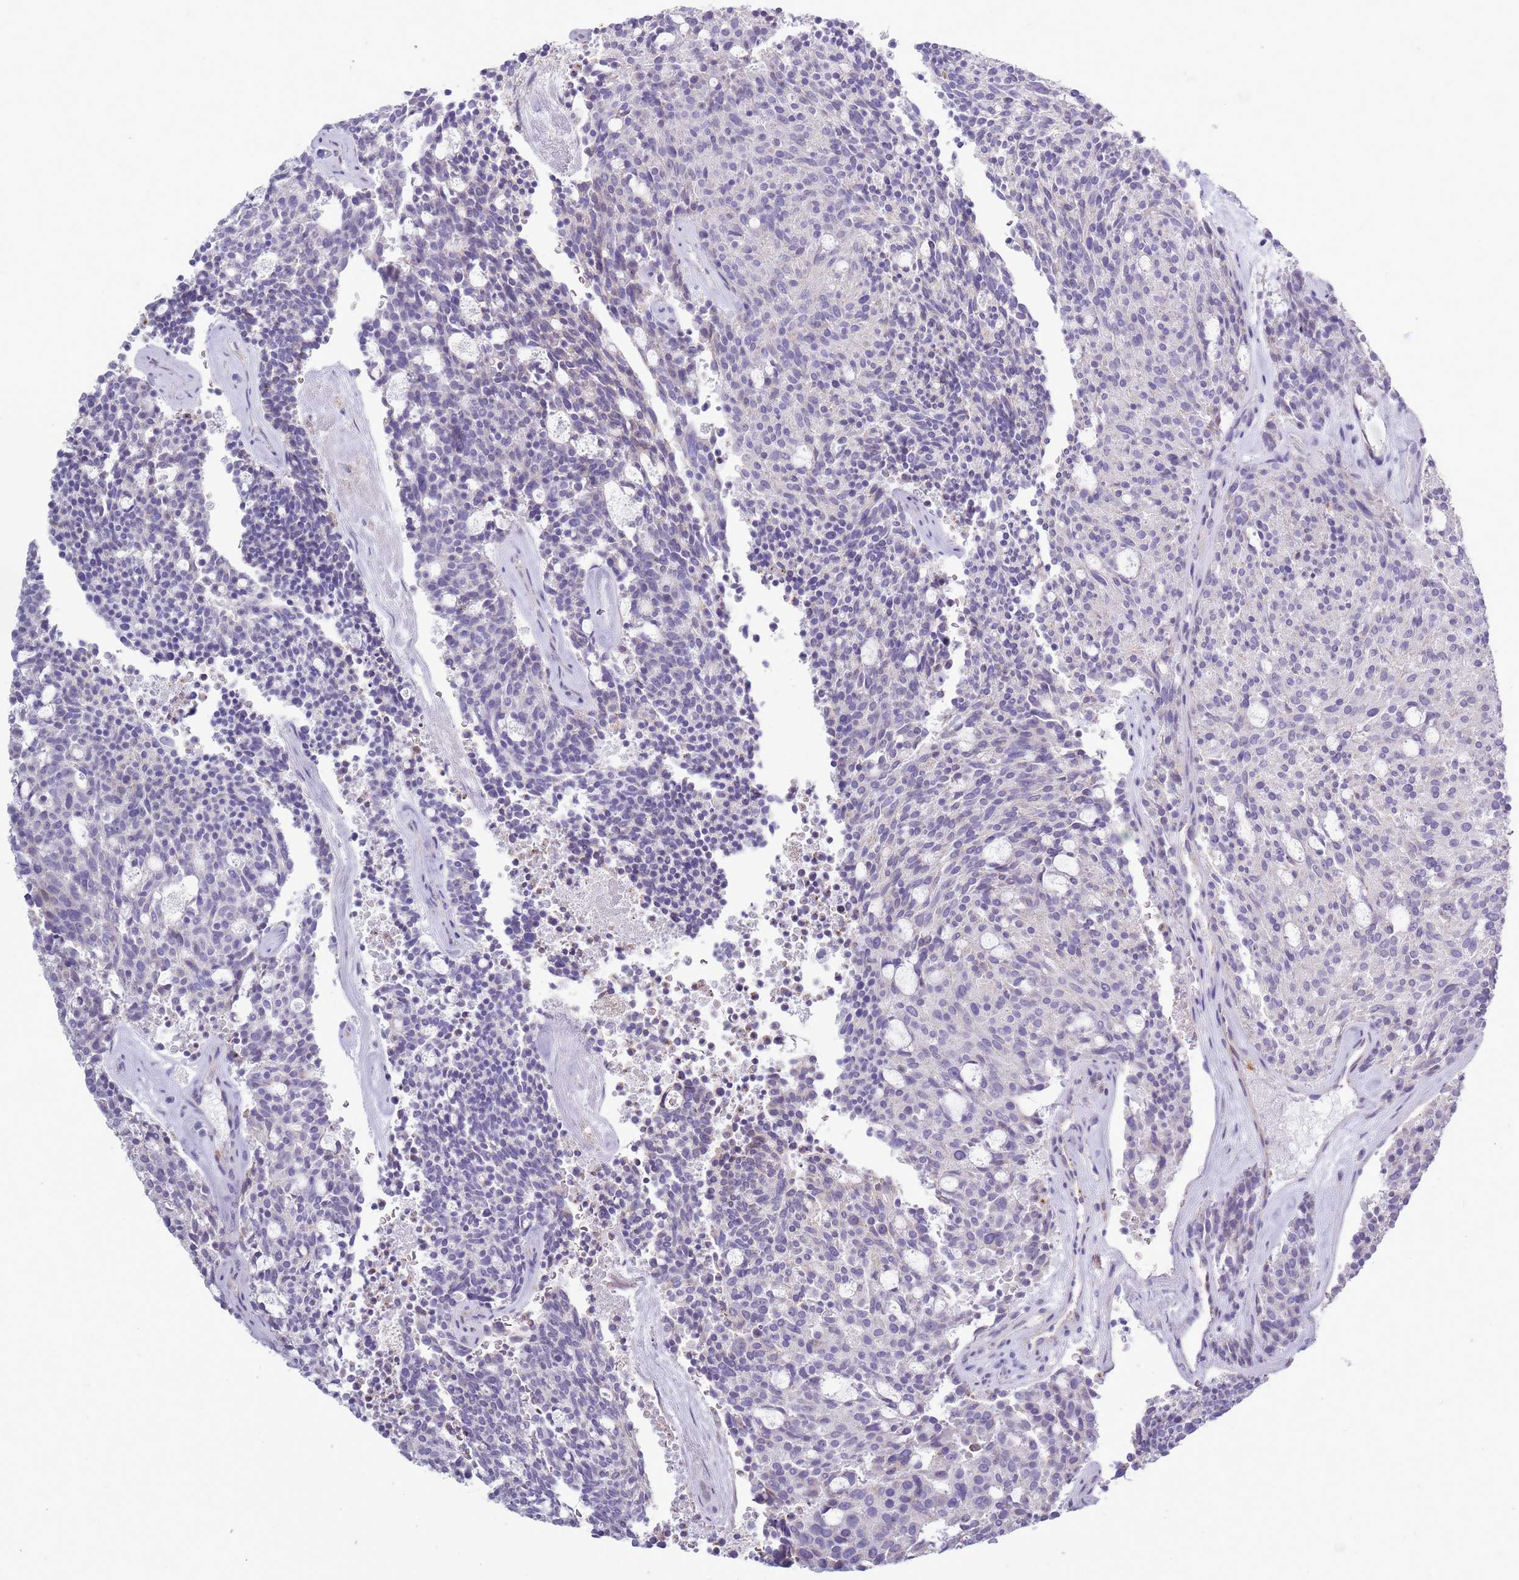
{"staining": {"intensity": "negative", "quantity": "none", "location": "none"}, "tissue": "carcinoid", "cell_type": "Tumor cells", "image_type": "cancer", "snomed": [{"axis": "morphology", "description": "Carcinoid, malignant, NOS"}, {"axis": "topography", "description": "Pancreas"}], "caption": "Malignant carcinoid stained for a protein using immunohistochemistry (IHC) exhibits no expression tumor cells.", "gene": "ACSBG1", "patient": {"sex": "female", "age": 54}}